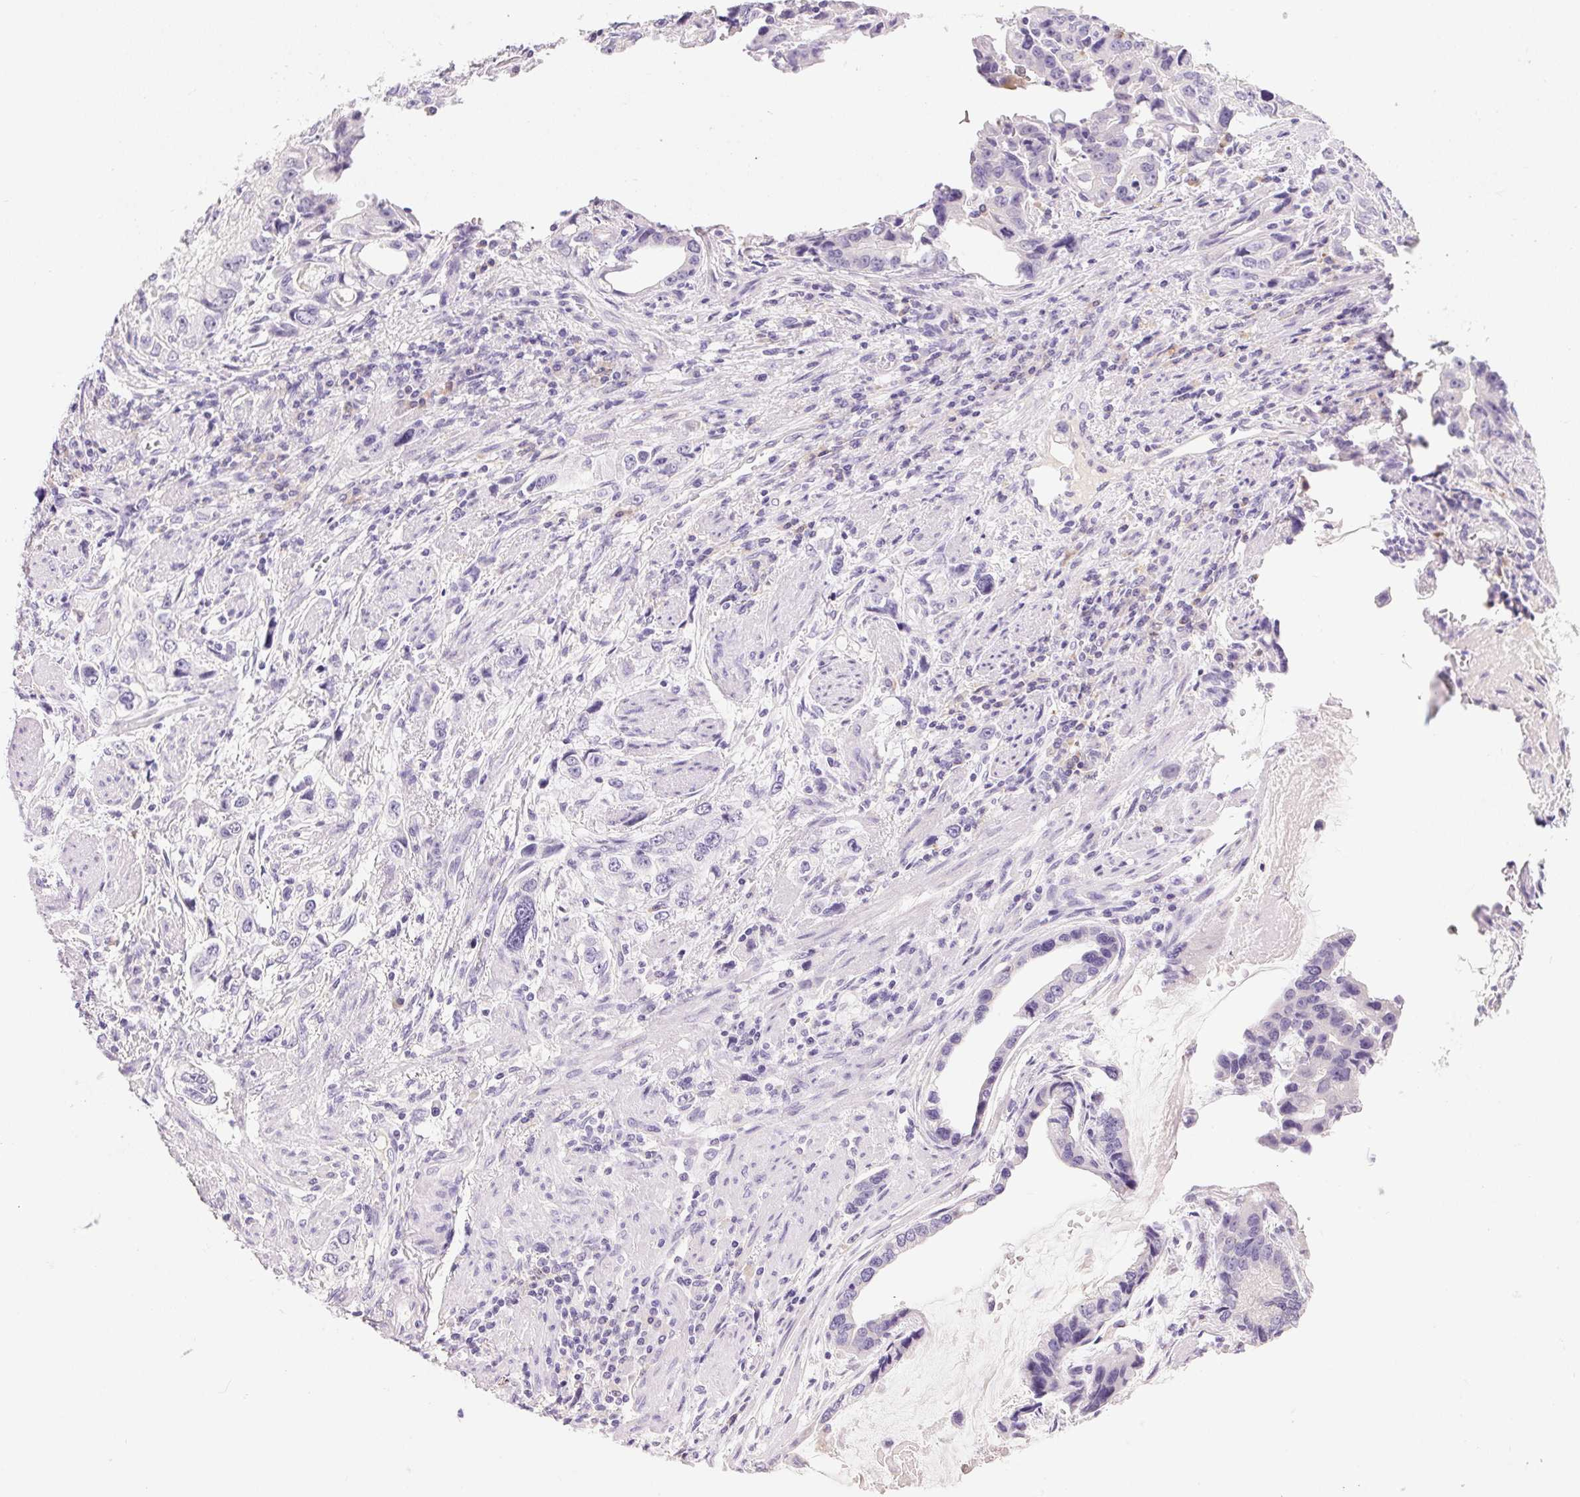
{"staining": {"intensity": "negative", "quantity": "none", "location": "none"}, "tissue": "stomach cancer", "cell_type": "Tumor cells", "image_type": "cancer", "snomed": [{"axis": "morphology", "description": "Adenocarcinoma, NOS"}, {"axis": "topography", "description": "Stomach, lower"}], "caption": "Immunohistochemistry (IHC) of human stomach adenocarcinoma shows no expression in tumor cells.", "gene": "PNLIPRP3", "patient": {"sex": "female", "age": 93}}